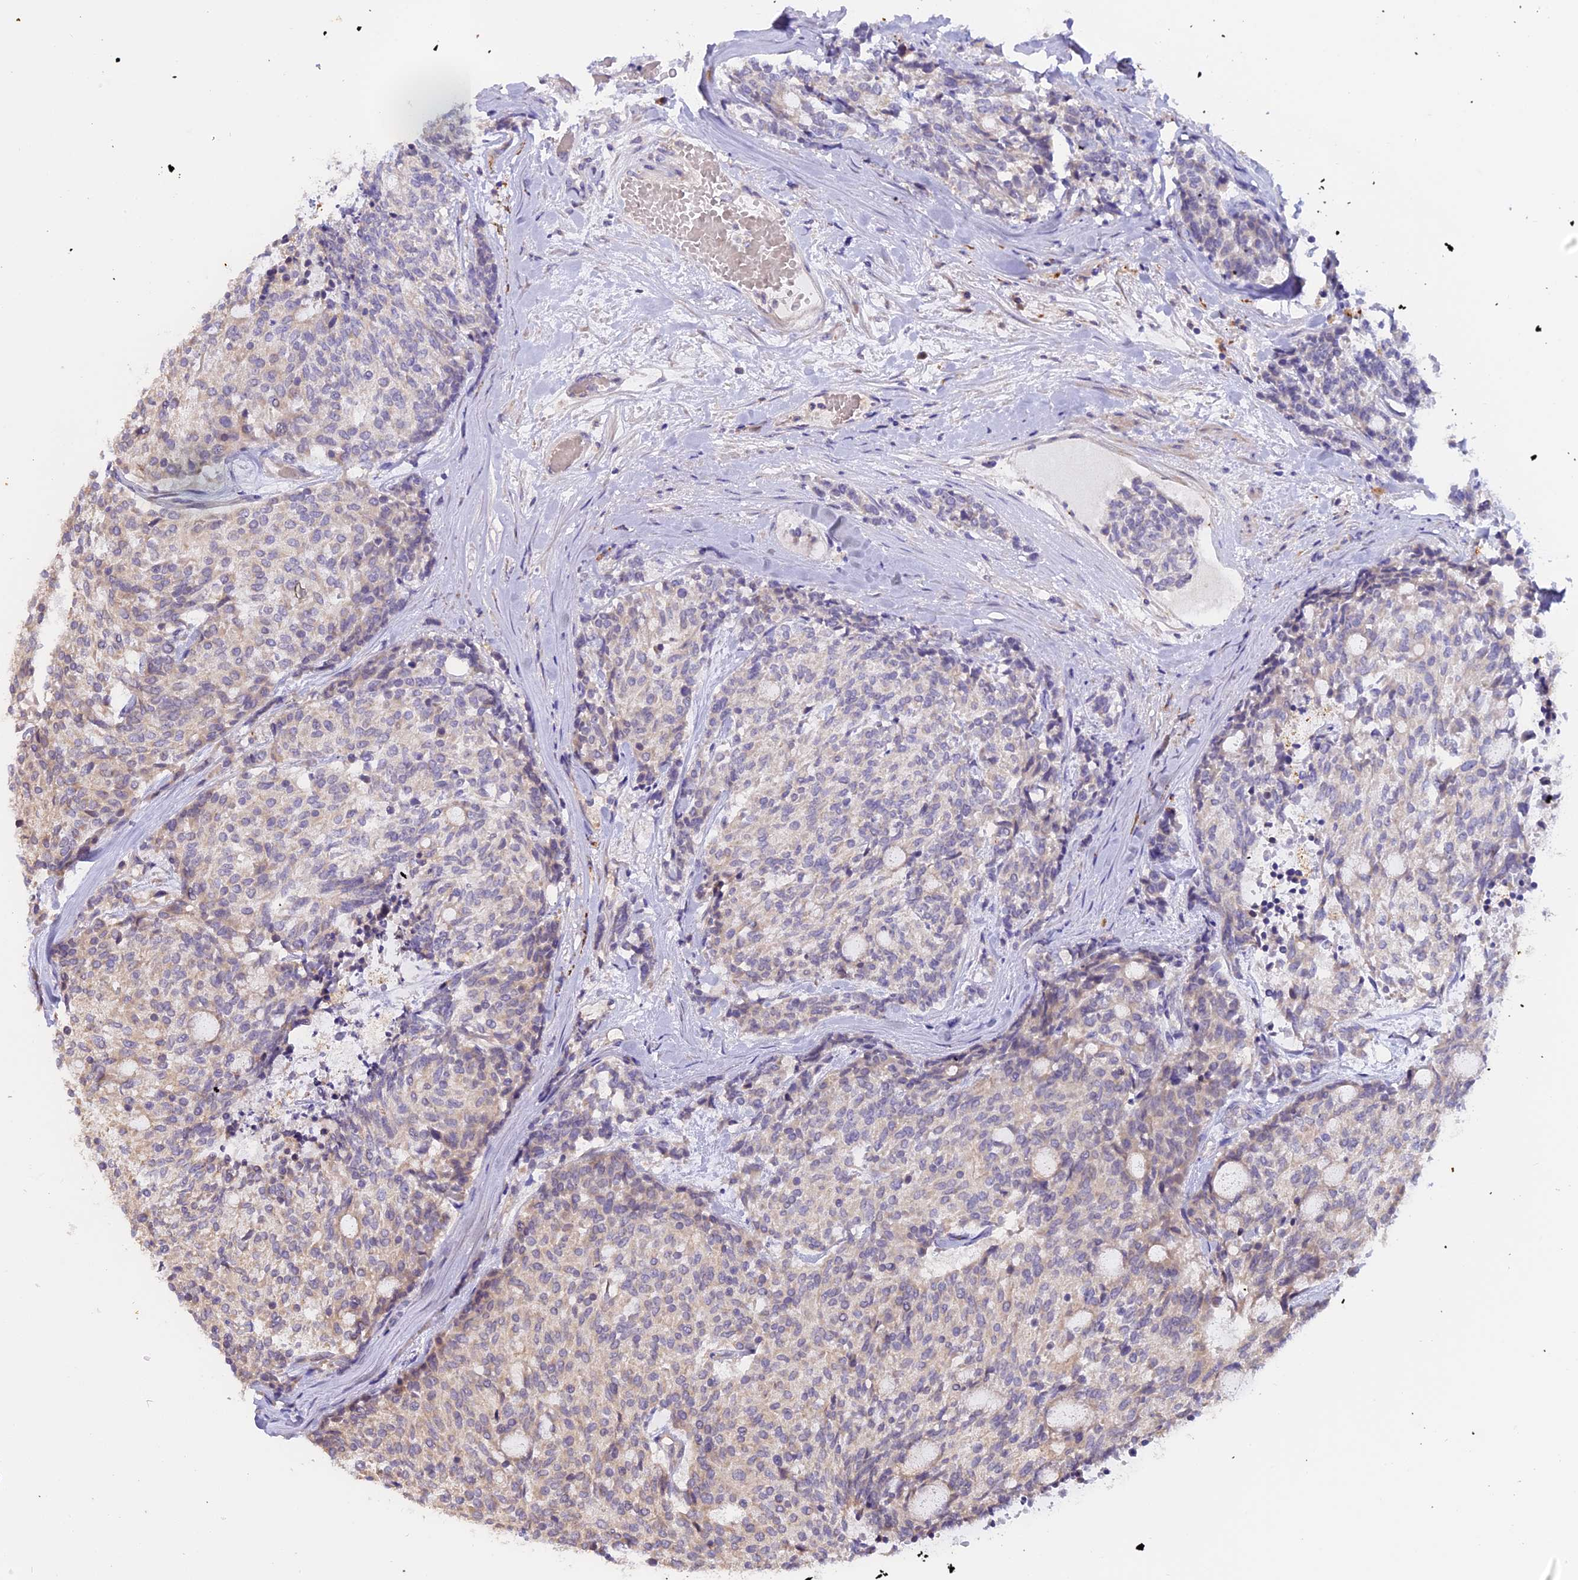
{"staining": {"intensity": "weak", "quantity": "<25%", "location": "cytoplasmic/membranous"}, "tissue": "carcinoid", "cell_type": "Tumor cells", "image_type": "cancer", "snomed": [{"axis": "morphology", "description": "Carcinoid, malignant, NOS"}, {"axis": "topography", "description": "Pancreas"}], "caption": "The immunohistochemistry (IHC) micrograph has no significant staining in tumor cells of carcinoid tissue. (DAB (3,3'-diaminobenzidine) immunohistochemistry visualized using brightfield microscopy, high magnification).", "gene": "MEMO1", "patient": {"sex": "female", "age": 54}}